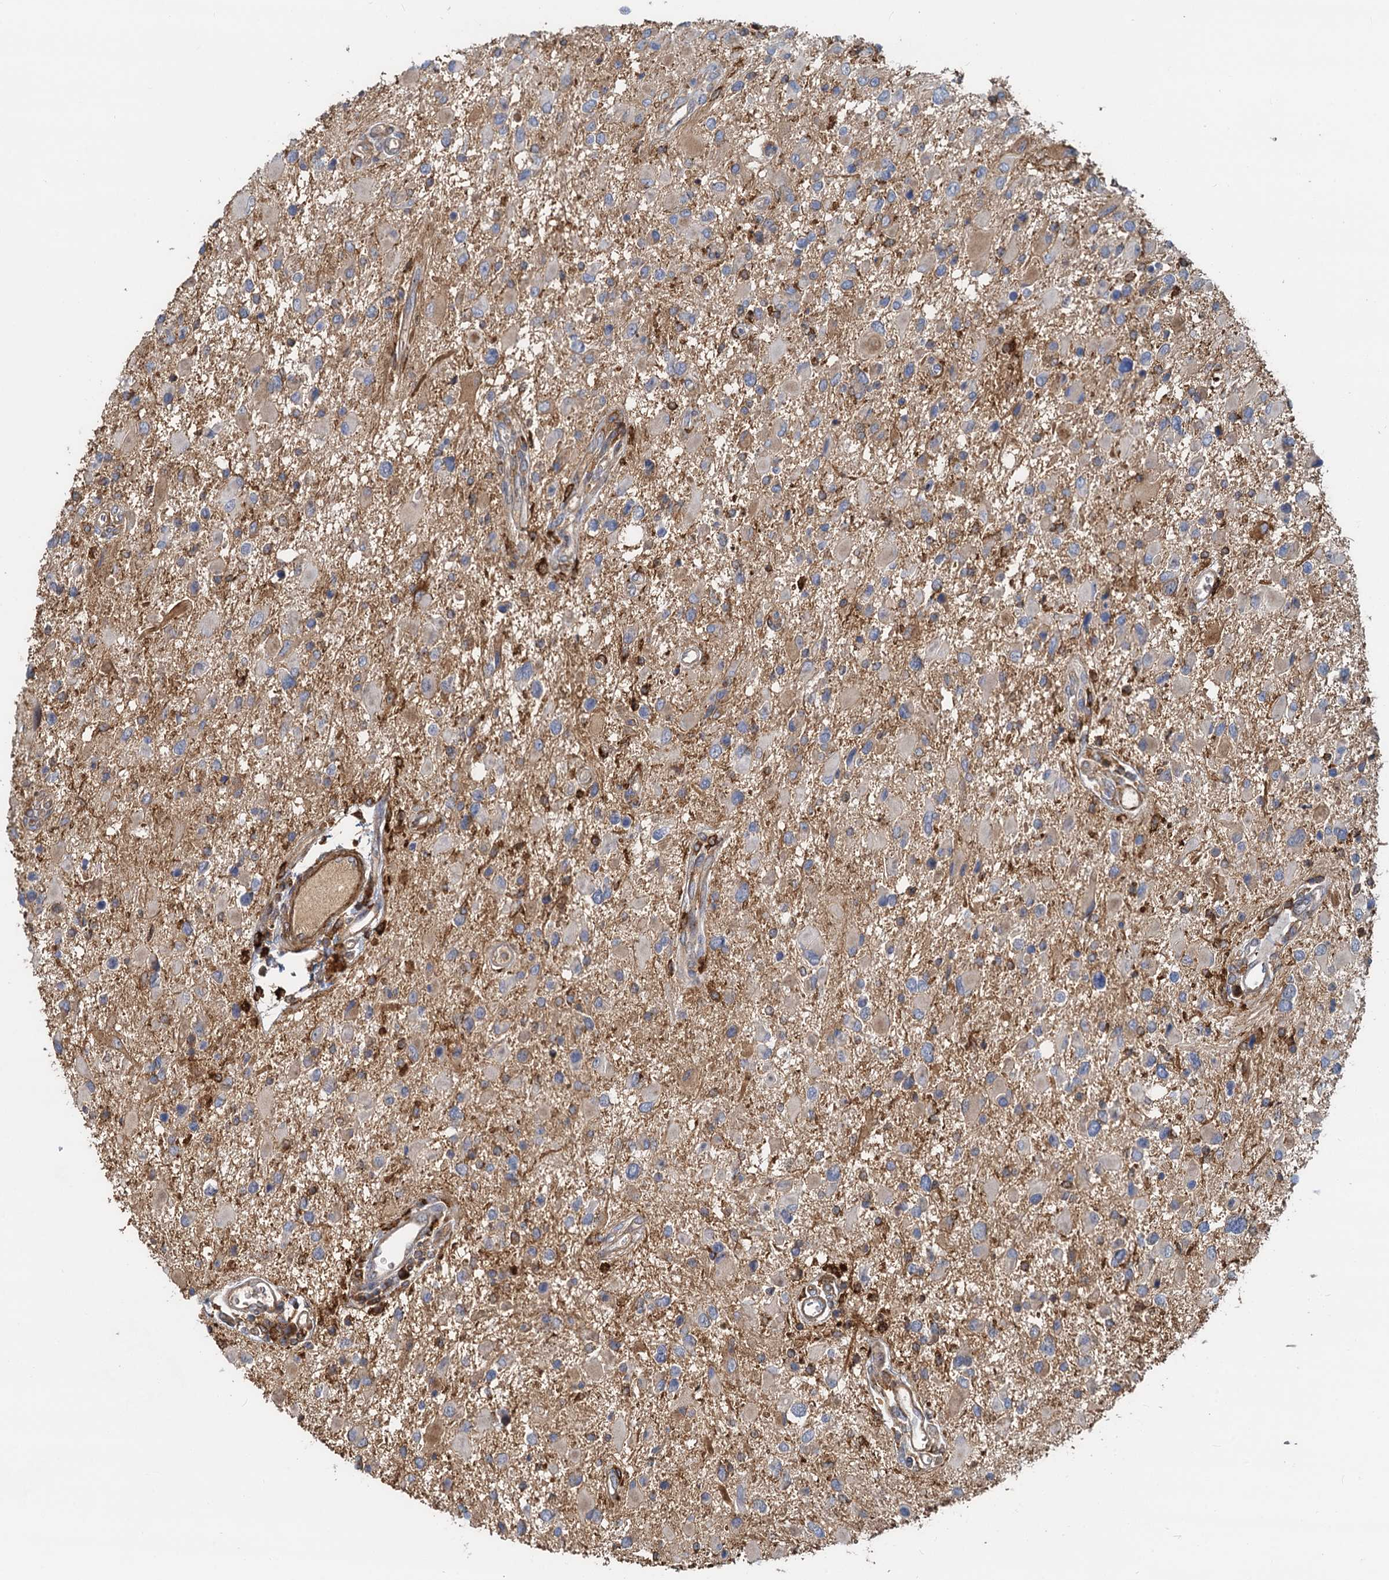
{"staining": {"intensity": "weak", "quantity": "<25%", "location": "cytoplasmic/membranous"}, "tissue": "glioma", "cell_type": "Tumor cells", "image_type": "cancer", "snomed": [{"axis": "morphology", "description": "Glioma, malignant, High grade"}, {"axis": "topography", "description": "Brain"}], "caption": "Tumor cells are negative for brown protein staining in glioma.", "gene": "LNX2", "patient": {"sex": "male", "age": 53}}